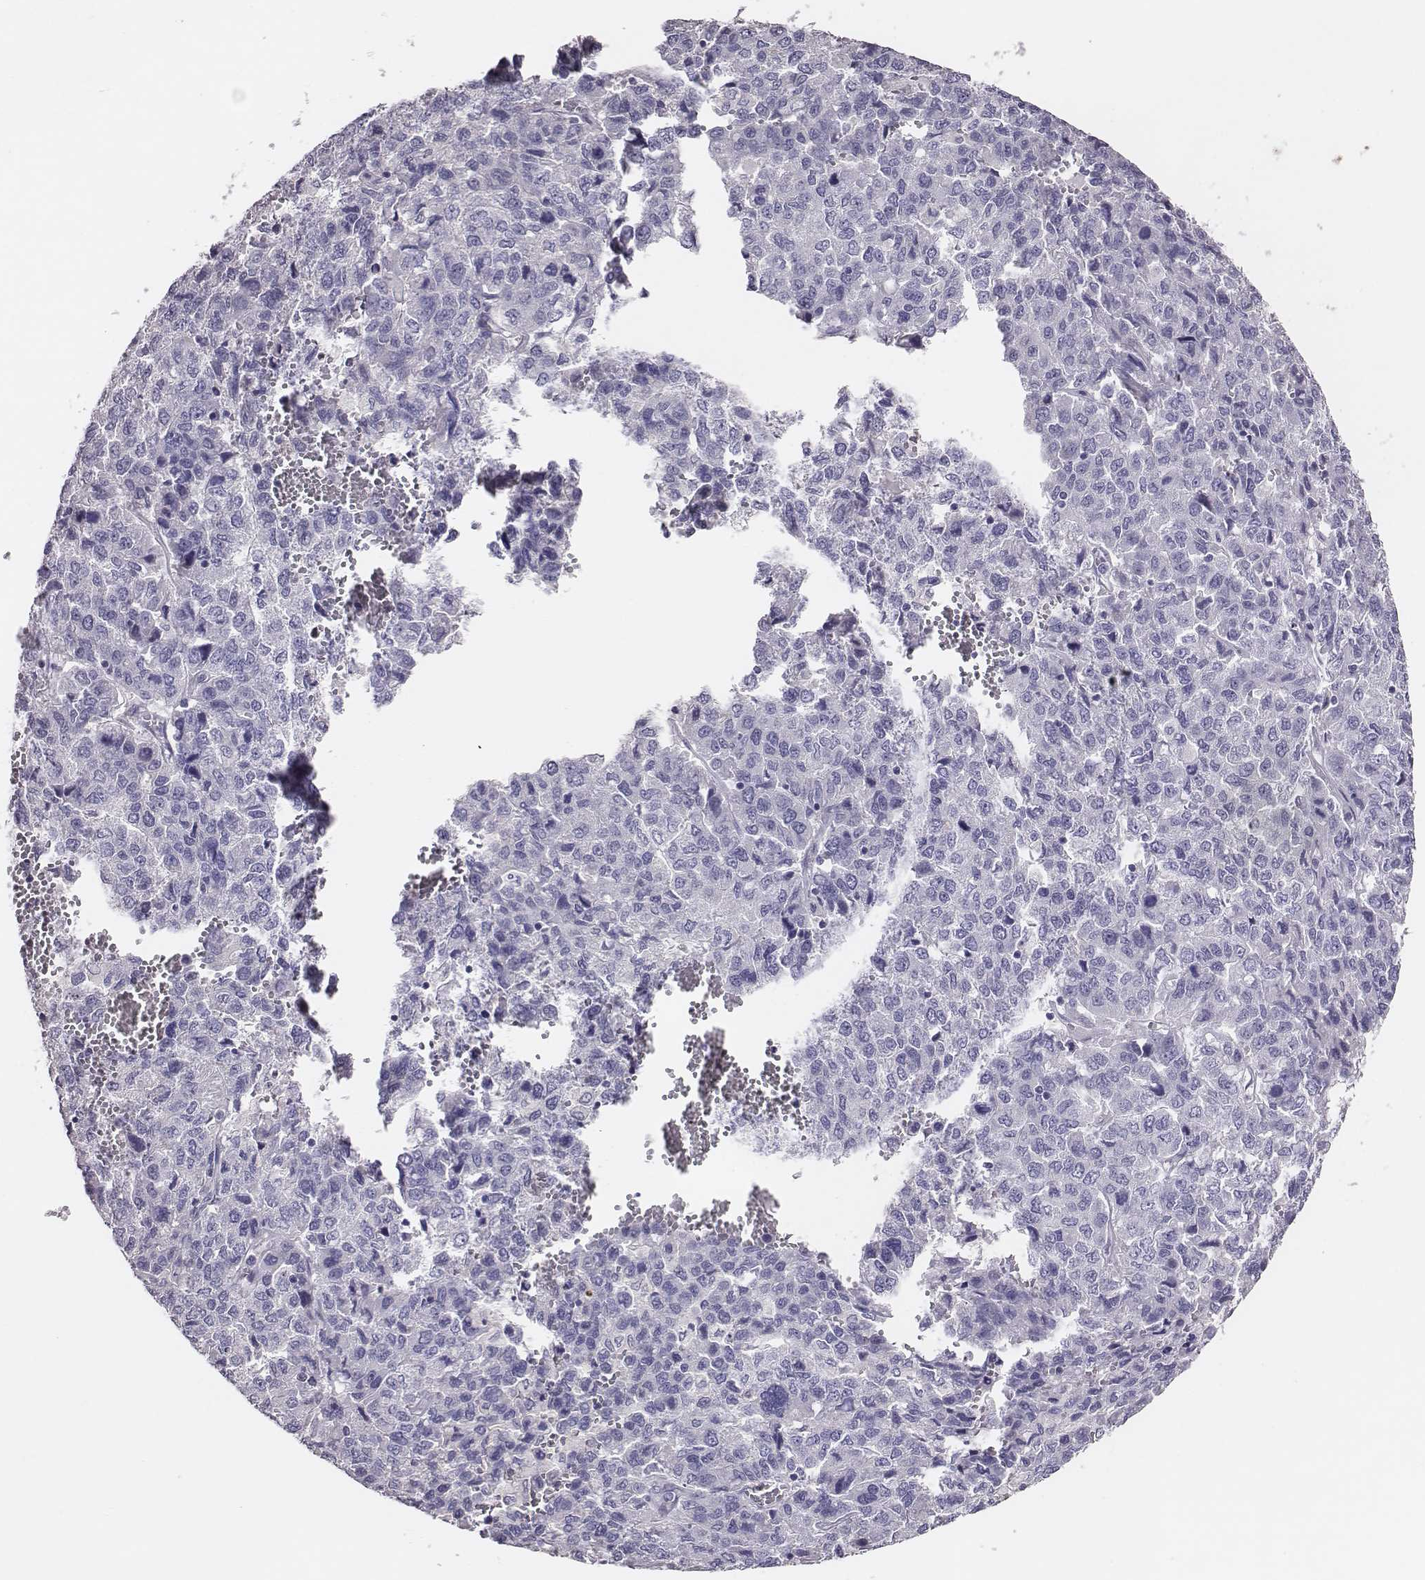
{"staining": {"intensity": "negative", "quantity": "none", "location": "none"}, "tissue": "liver cancer", "cell_type": "Tumor cells", "image_type": "cancer", "snomed": [{"axis": "morphology", "description": "Carcinoma, Hepatocellular, NOS"}, {"axis": "topography", "description": "Liver"}], "caption": "The micrograph demonstrates no significant expression in tumor cells of liver cancer.", "gene": "P2RY10", "patient": {"sex": "male", "age": 69}}